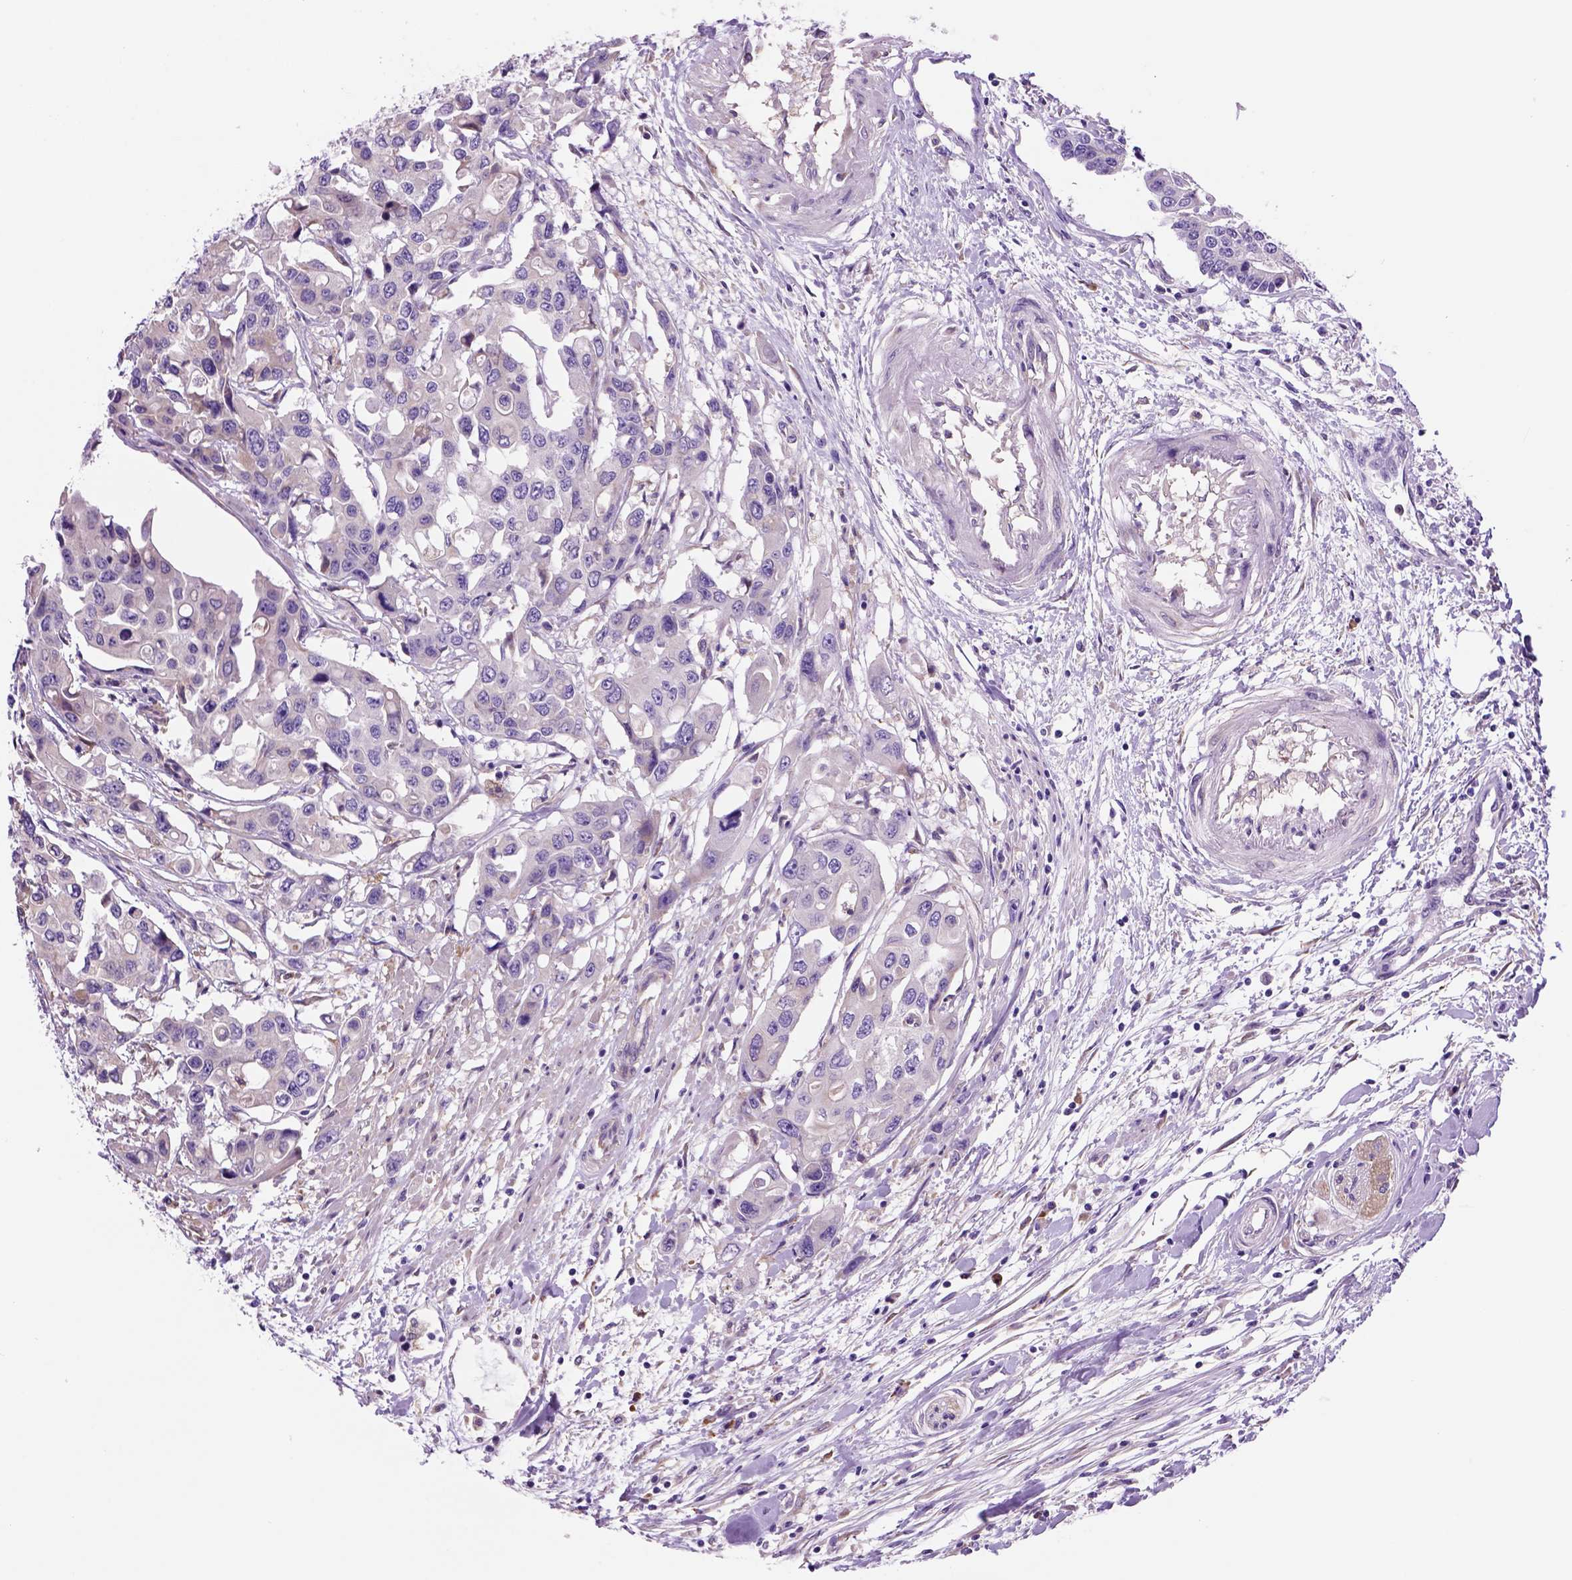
{"staining": {"intensity": "negative", "quantity": "none", "location": "none"}, "tissue": "colorectal cancer", "cell_type": "Tumor cells", "image_type": "cancer", "snomed": [{"axis": "morphology", "description": "Adenocarcinoma, NOS"}, {"axis": "topography", "description": "Colon"}], "caption": "An immunohistochemistry photomicrograph of colorectal cancer (adenocarcinoma) is shown. There is no staining in tumor cells of colorectal cancer (adenocarcinoma).", "gene": "PIAS3", "patient": {"sex": "male", "age": 77}}